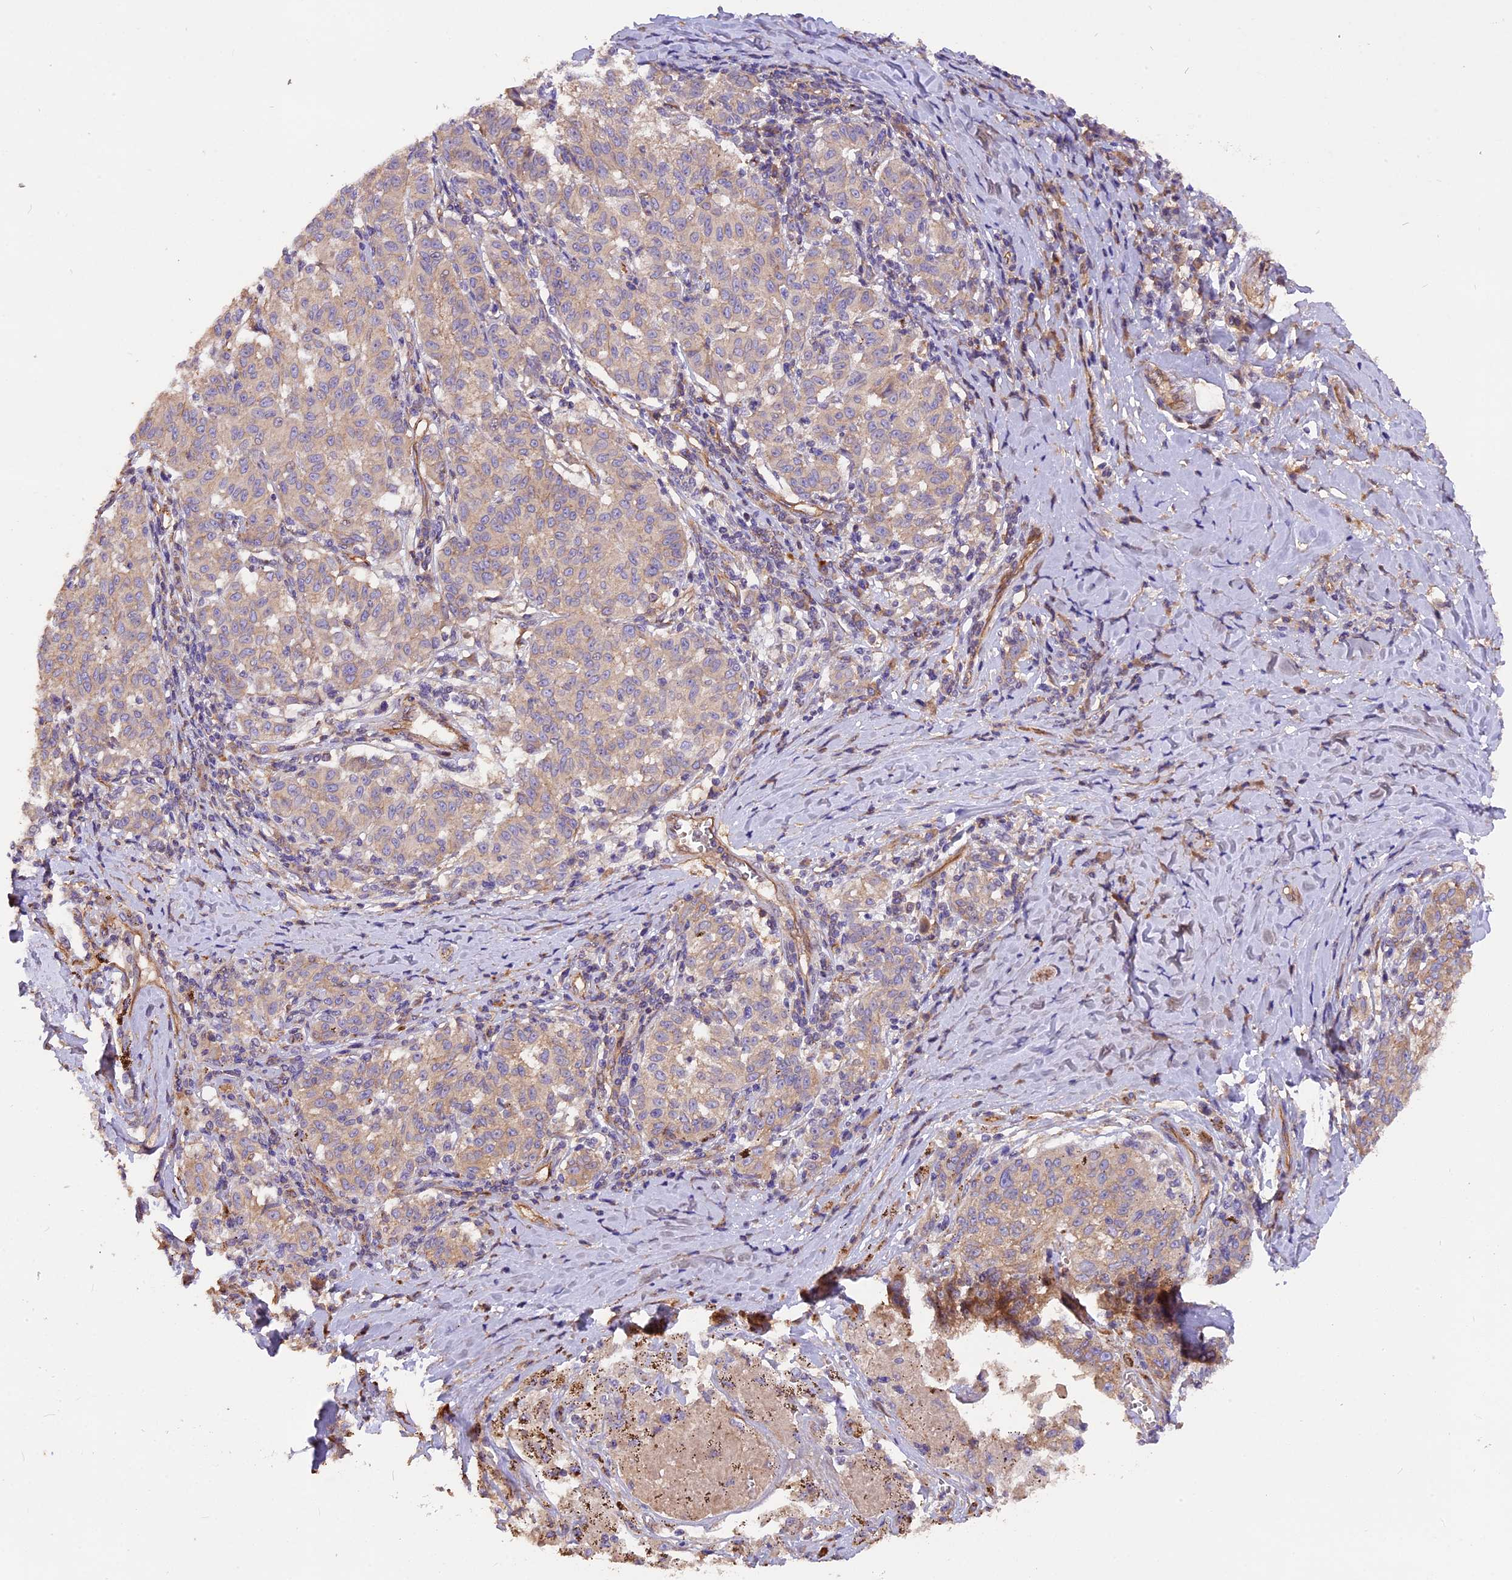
{"staining": {"intensity": "weak", "quantity": "<25%", "location": "cytoplasmic/membranous"}, "tissue": "melanoma", "cell_type": "Tumor cells", "image_type": "cancer", "snomed": [{"axis": "morphology", "description": "Malignant melanoma, NOS"}, {"axis": "topography", "description": "Skin"}], "caption": "Melanoma was stained to show a protein in brown. There is no significant positivity in tumor cells.", "gene": "ERMARD", "patient": {"sex": "female", "age": 72}}